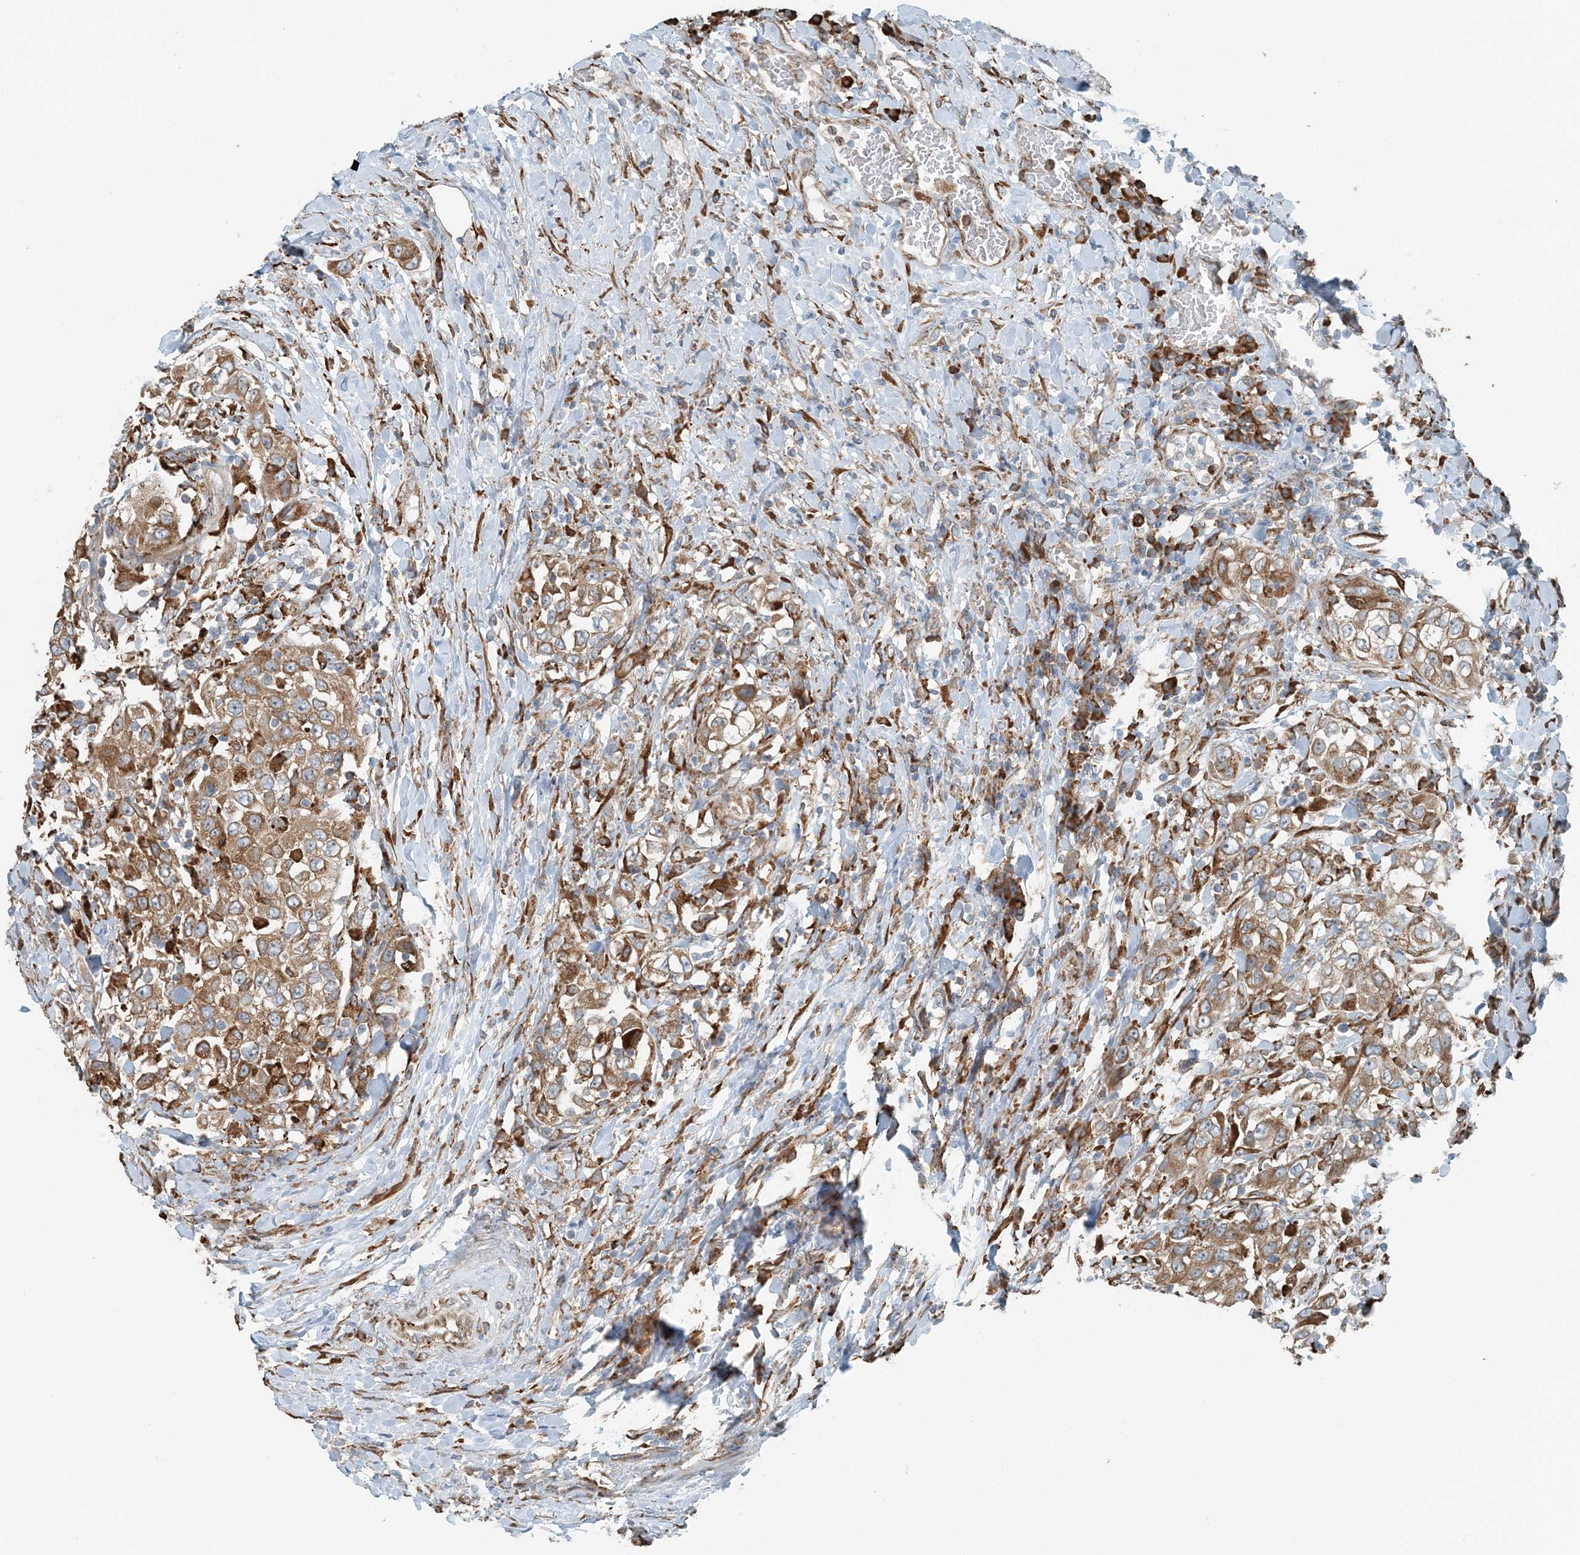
{"staining": {"intensity": "moderate", "quantity": ">75%", "location": "cytoplasmic/membranous"}, "tissue": "urothelial cancer", "cell_type": "Tumor cells", "image_type": "cancer", "snomed": [{"axis": "morphology", "description": "Urothelial carcinoma, High grade"}, {"axis": "topography", "description": "Urinary bladder"}], "caption": "Immunohistochemical staining of human high-grade urothelial carcinoma demonstrates medium levels of moderate cytoplasmic/membranous protein expression in approximately >75% of tumor cells.", "gene": "CERKL", "patient": {"sex": "female", "age": 80}}